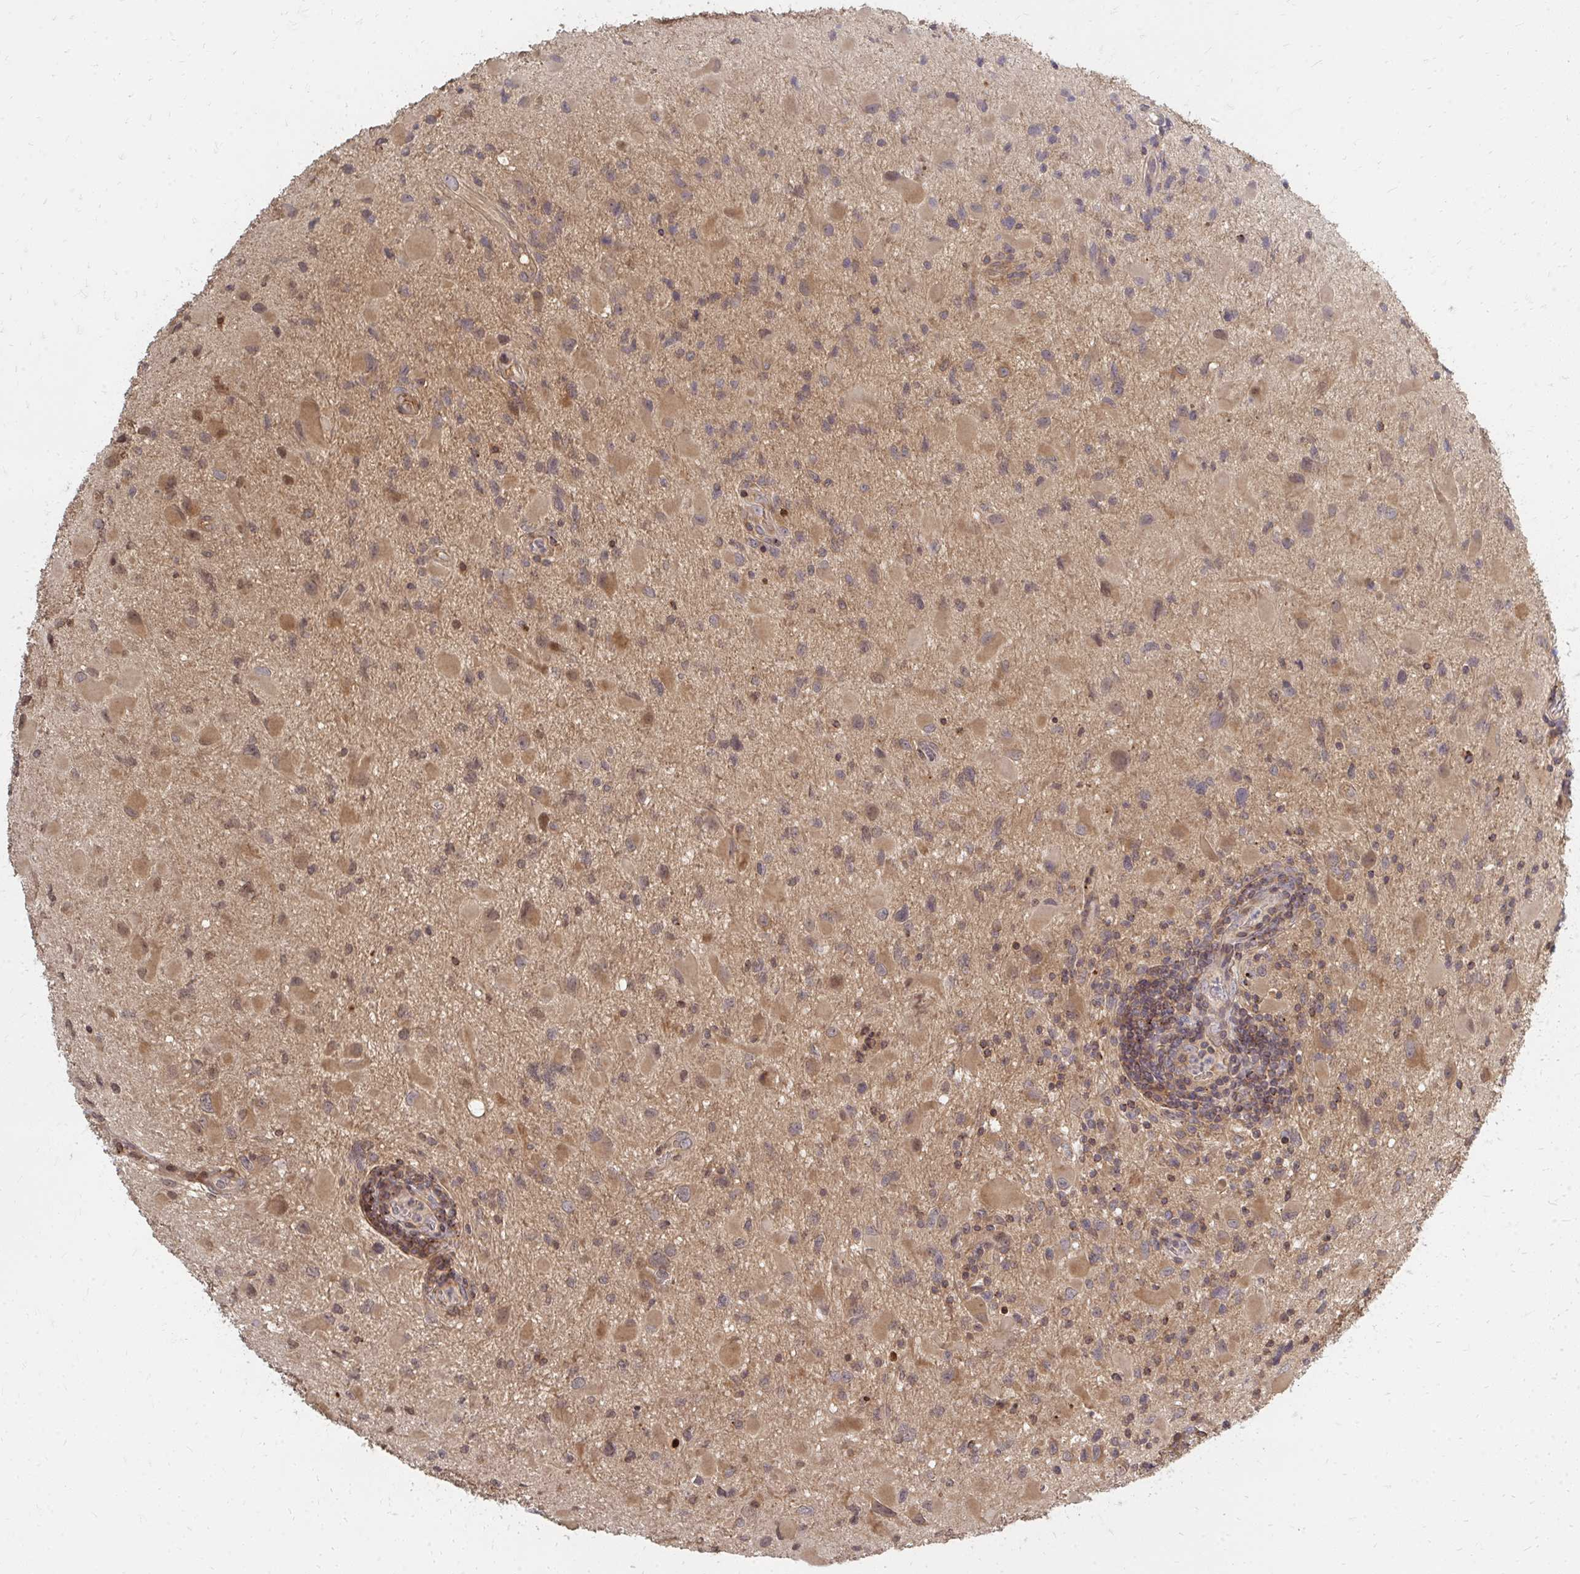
{"staining": {"intensity": "weak", "quantity": "25%-75%", "location": "cytoplasmic/membranous,nuclear"}, "tissue": "glioma", "cell_type": "Tumor cells", "image_type": "cancer", "snomed": [{"axis": "morphology", "description": "Glioma, malignant, Low grade"}, {"axis": "topography", "description": "Brain"}], "caption": "This image reveals malignant low-grade glioma stained with immunohistochemistry (IHC) to label a protein in brown. The cytoplasmic/membranous and nuclear of tumor cells show weak positivity for the protein. Nuclei are counter-stained blue.", "gene": "ZNF285", "patient": {"sex": "female", "age": 32}}